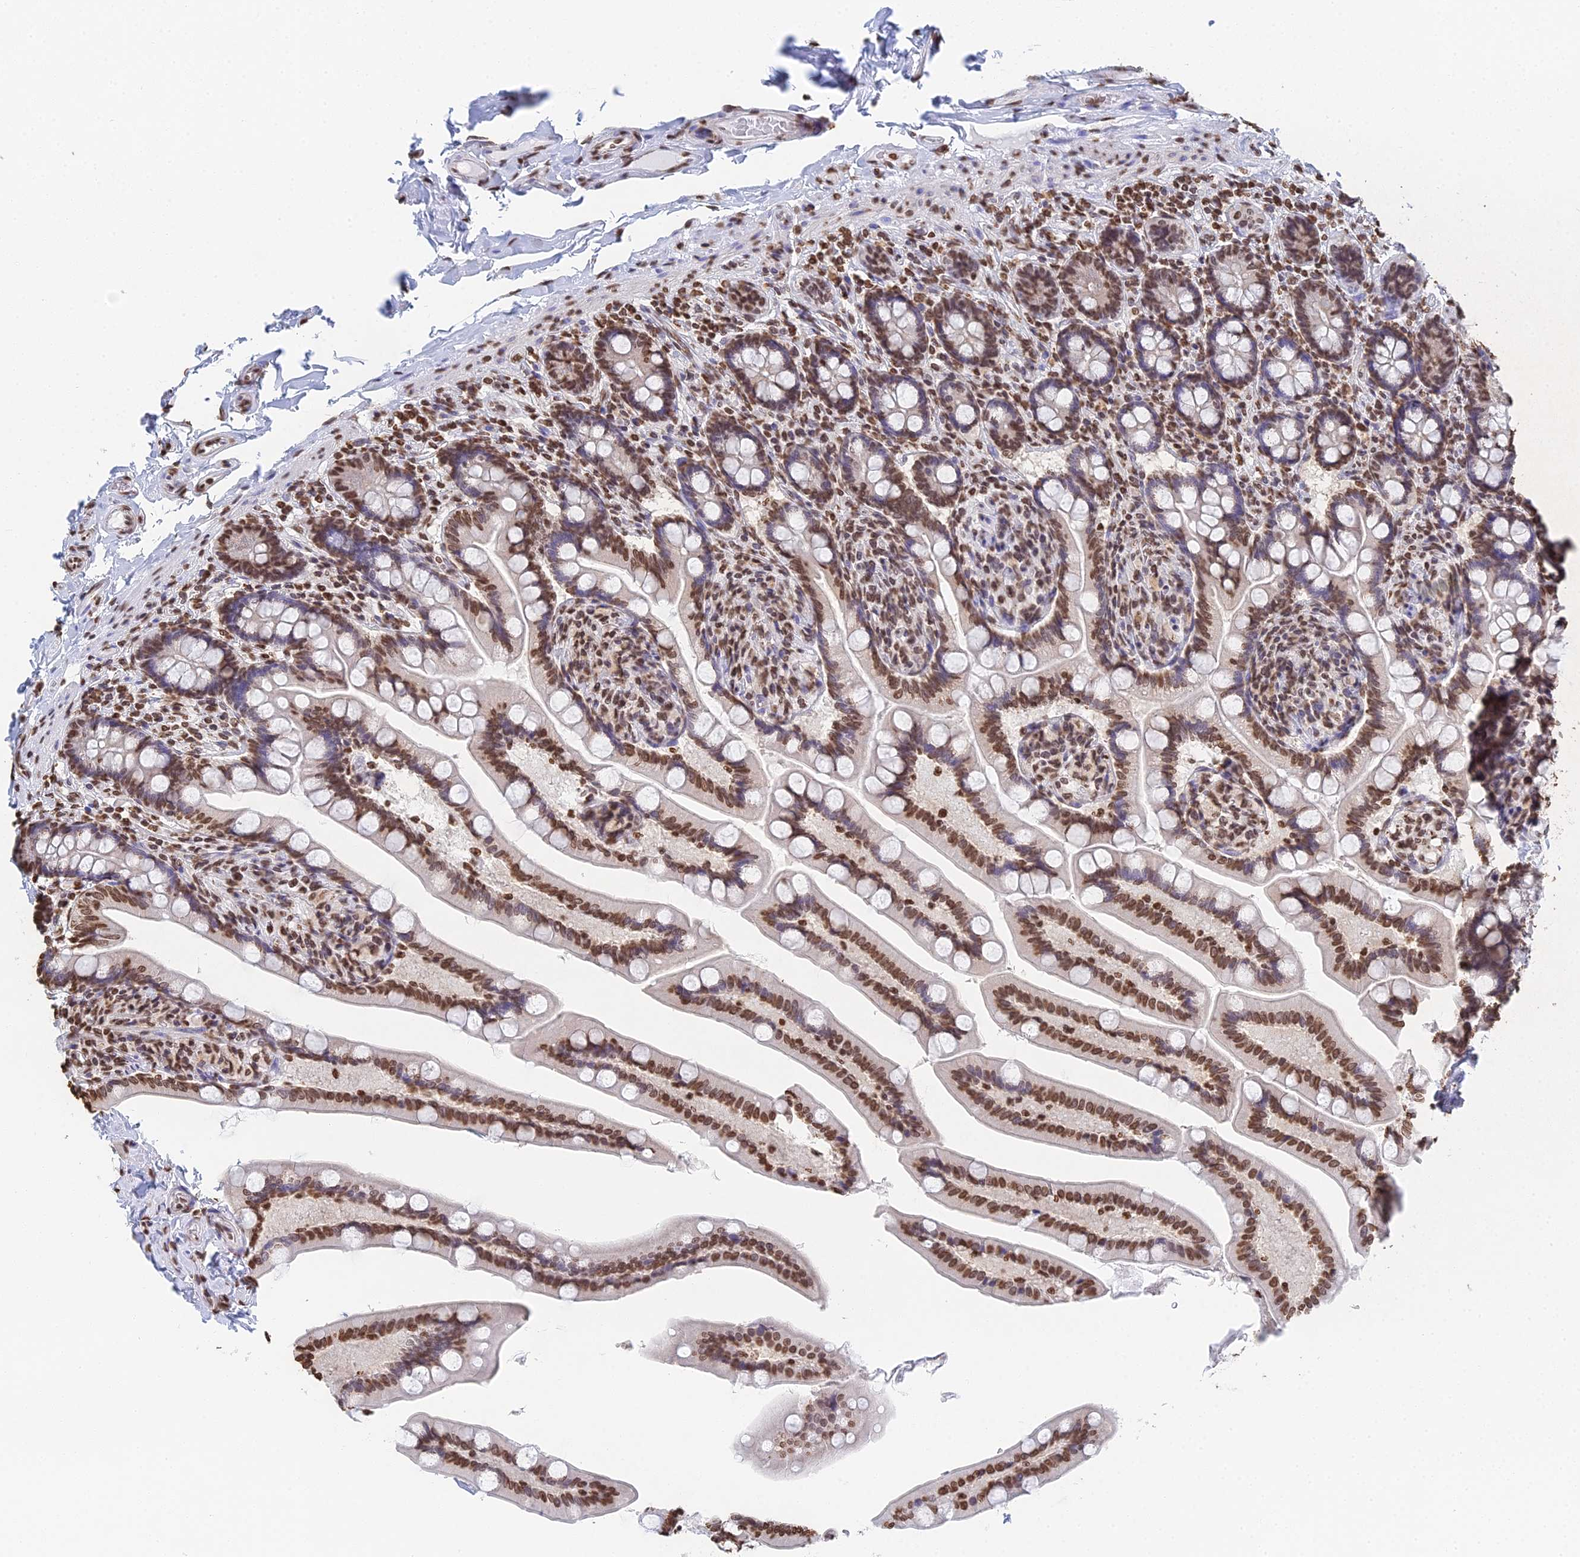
{"staining": {"intensity": "strong", "quantity": ">75%", "location": "nuclear"}, "tissue": "small intestine", "cell_type": "Glandular cells", "image_type": "normal", "snomed": [{"axis": "morphology", "description": "Normal tissue, NOS"}, {"axis": "topography", "description": "Small intestine"}], "caption": "Glandular cells reveal strong nuclear positivity in approximately >75% of cells in normal small intestine. (DAB (3,3'-diaminobenzidine) IHC with brightfield microscopy, high magnification).", "gene": "GBP3", "patient": {"sex": "female", "age": 64}}